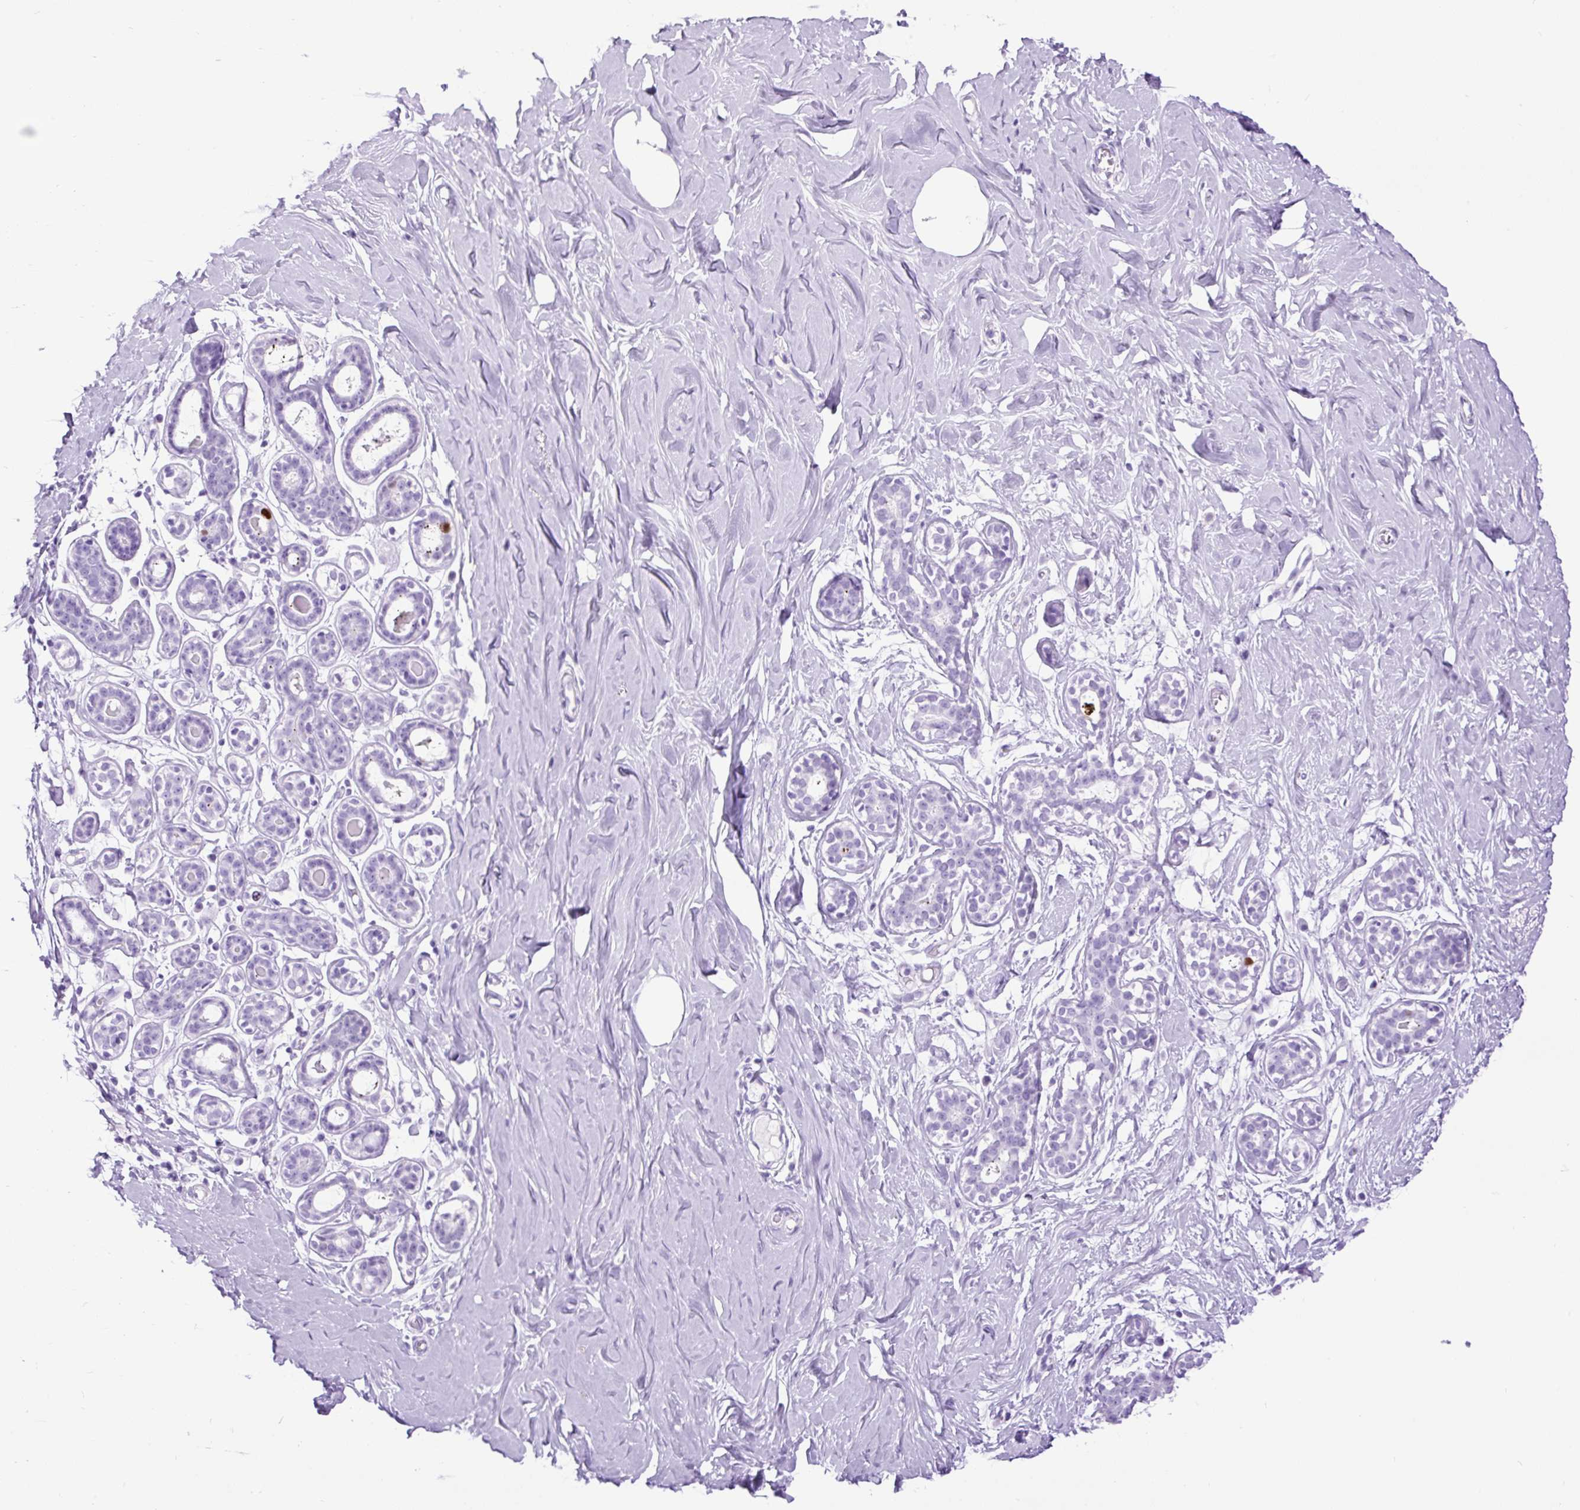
{"staining": {"intensity": "negative", "quantity": "none", "location": "none"}, "tissue": "breast", "cell_type": "Adipocytes", "image_type": "normal", "snomed": [{"axis": "morphology", "description": "Normal tissue, NOS"}, {"axis": "topography", "description": "Breast"}], "caption": "This is a micrograph of IHC staining of unremarkable breast, which shows no positivity in adipocytes.", "gene": "RACGAP1", "patient": {"sex": "female", "age": 27}}